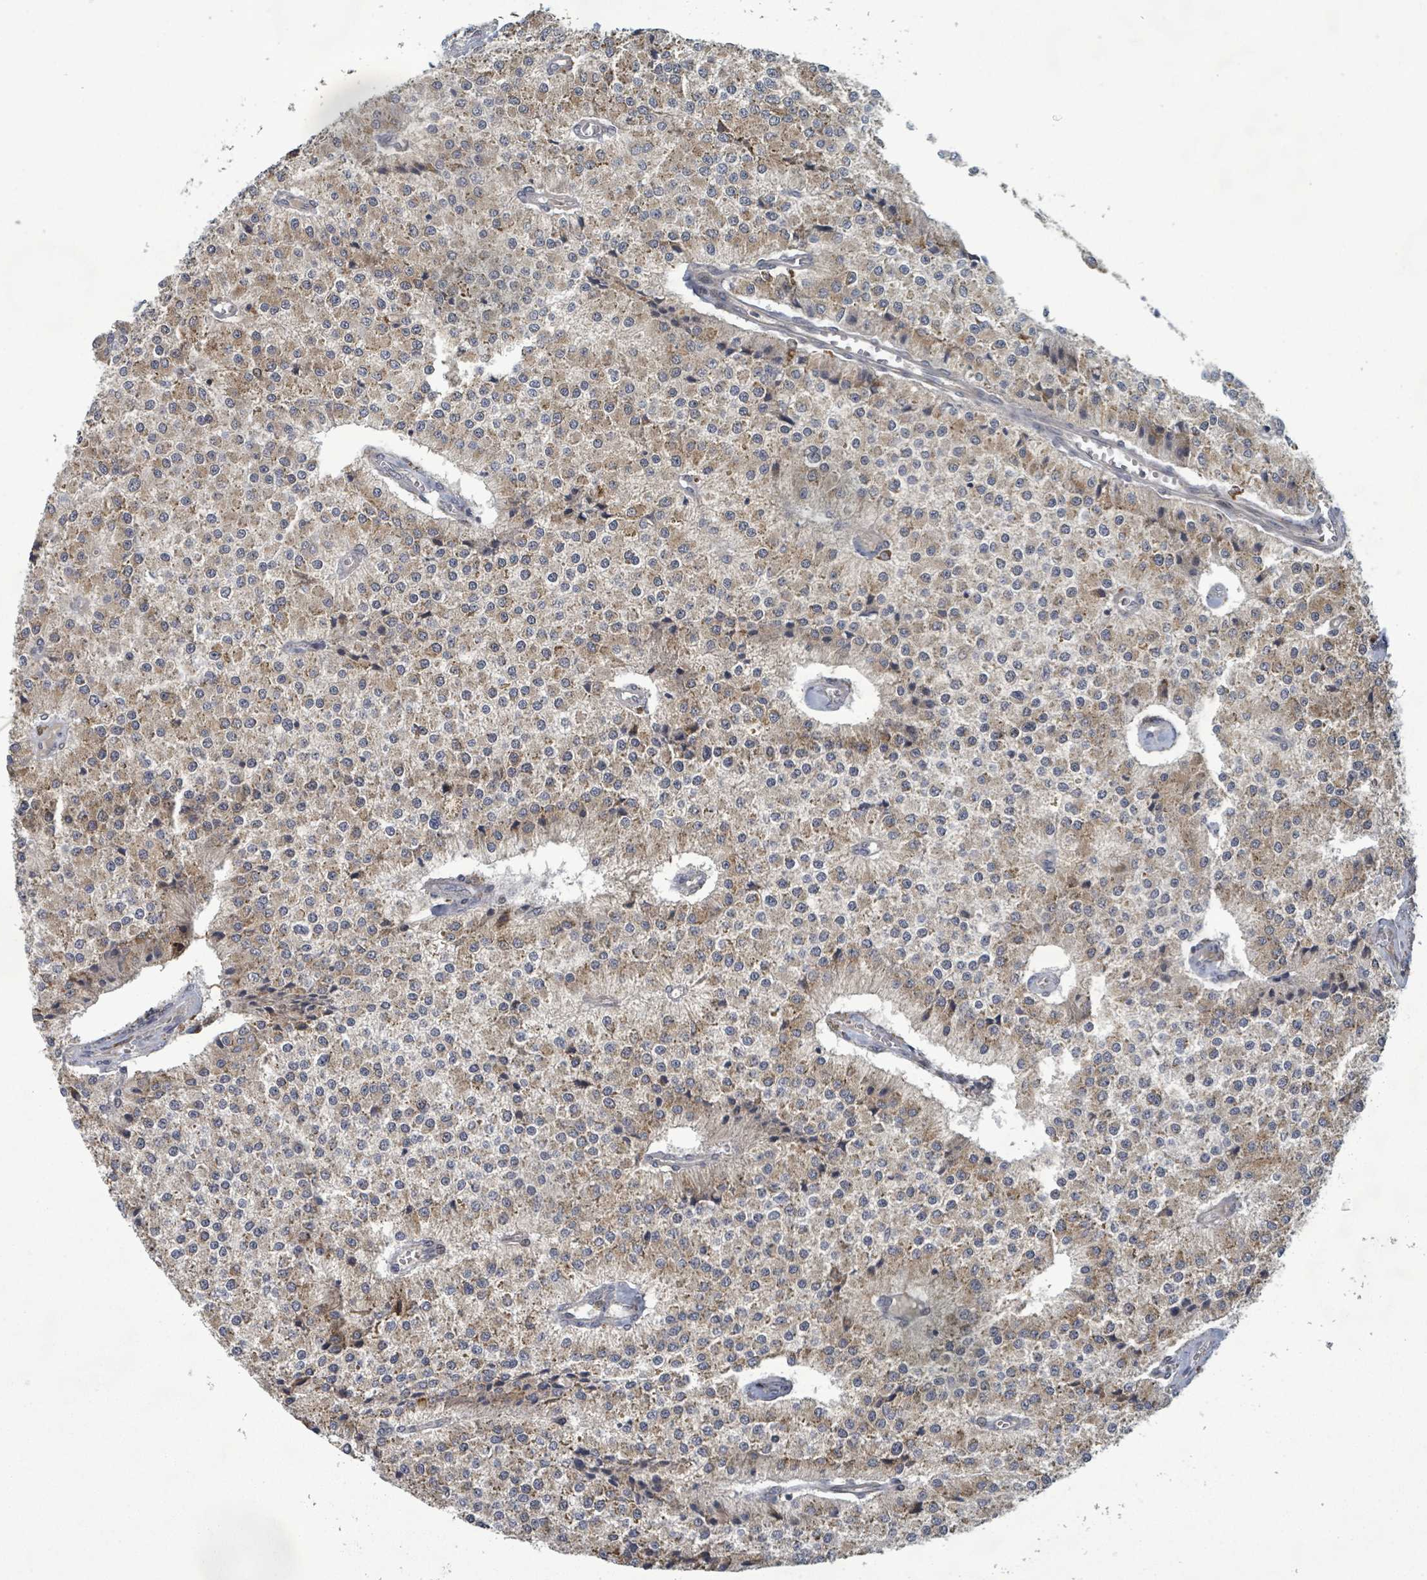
{"staining": {"intensity": "moderate", "quantity": "25%-75%", "location": "cytoplasmic/membranous"}, "tissue": "carcinoid", "cell_type": "Tumor cells", "image_type": "cancer", "snomed": [{"axis": "morphology", "description": "Carcinoid, malignant, NOS"}, {"axis": "topography", "description": "Colon"}], "caption": "About 25%-75% of tumor cells in malignant carcinoid exhibit moderate cytoplasmic/membranous protein expression as visualized by brown immunohistochemical staining.", "gene": "SHROOM2", "patient": {"sex": "female", "age": 52}}